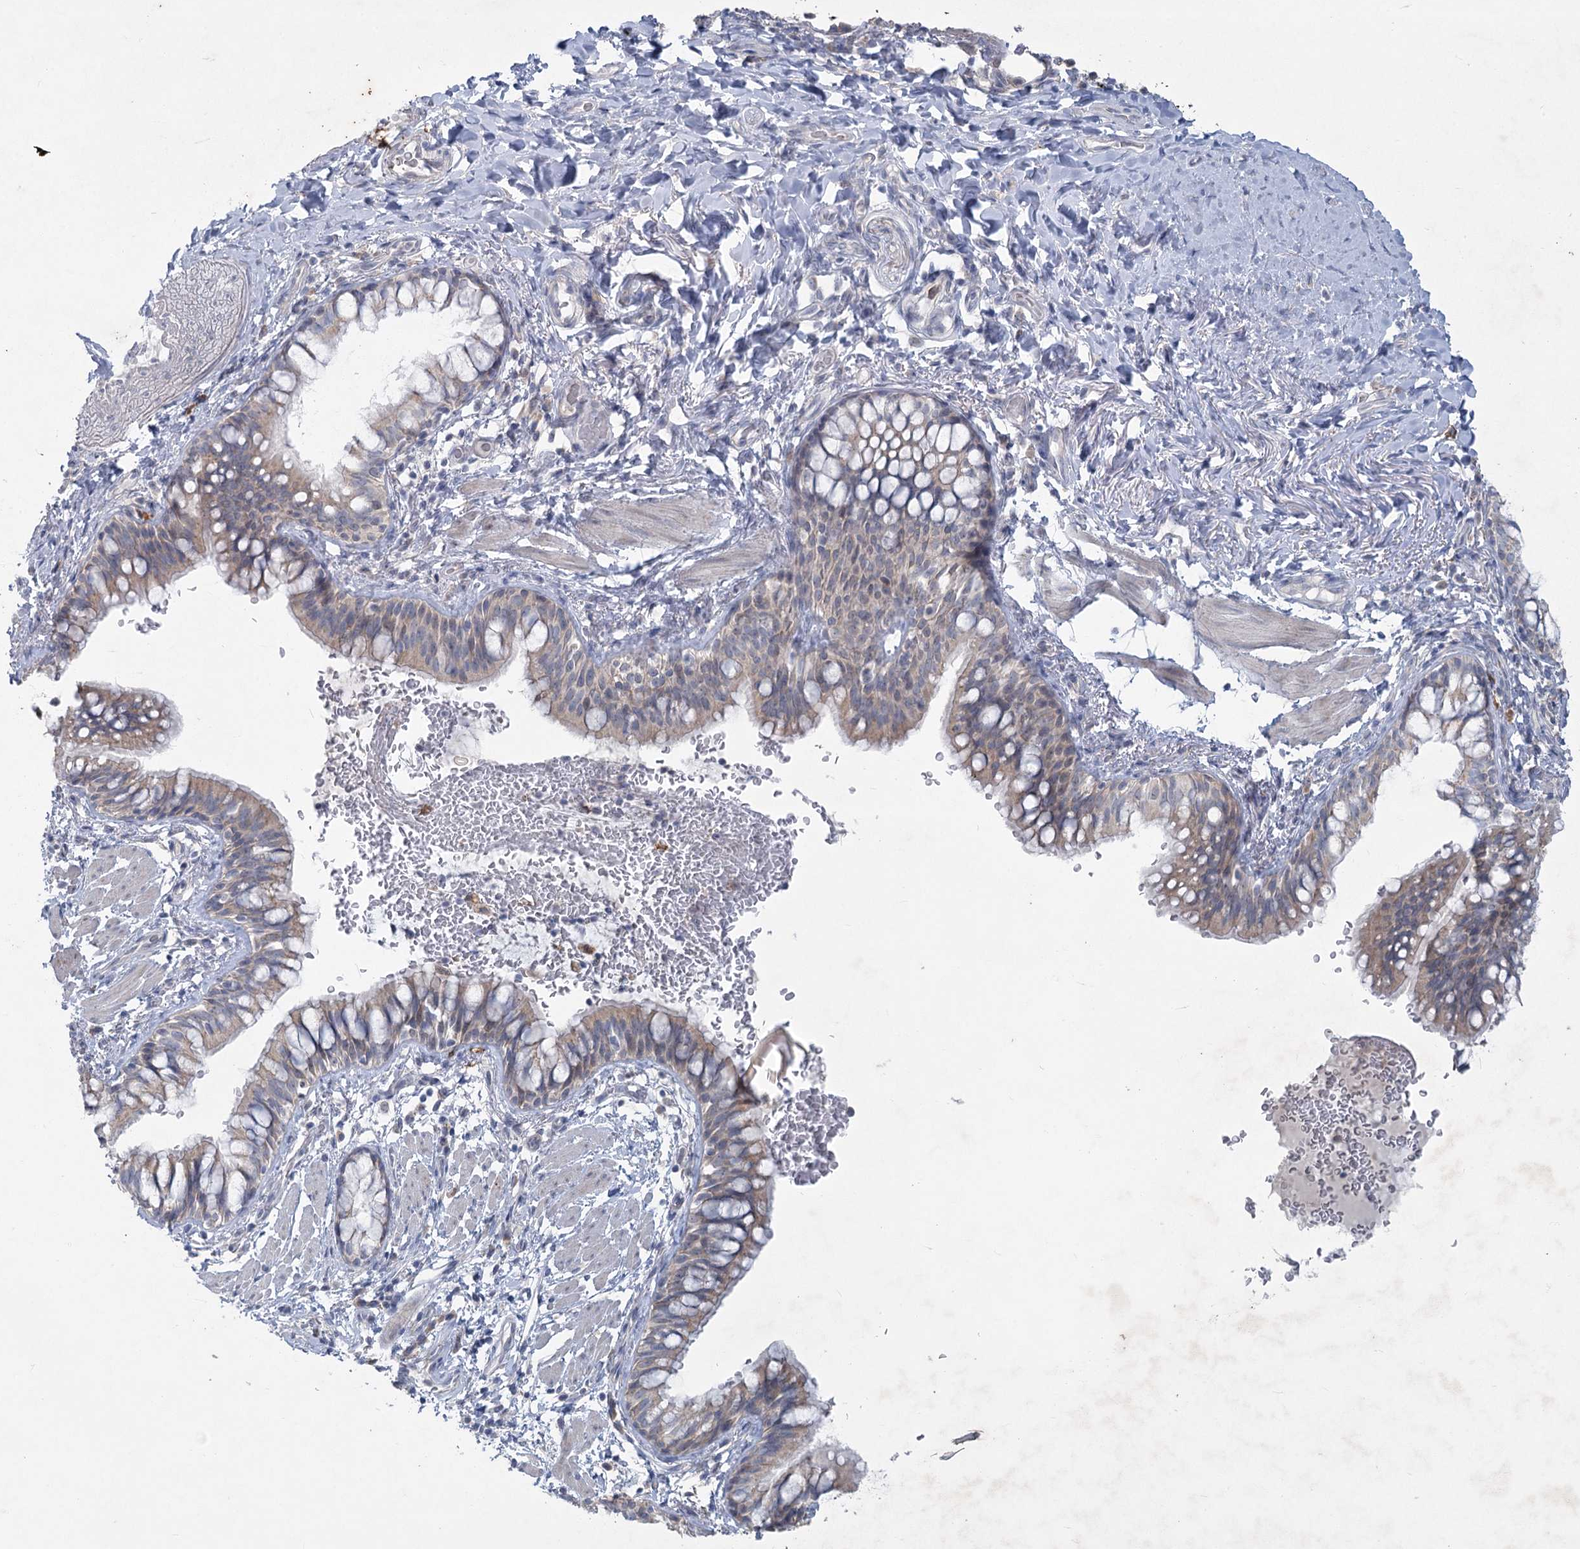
{"staining": {"intensity": "weak", "quantity": "25%-75%", "location": "cytoplasmic/membranous"}, "tissue": "bronchus", "cell_type": "Respiratory epithelial cells", "image_type": "normal", "snomed": [{"axis": "morphology", "description": "Normal tissue, NOS"}, {"axis": "topography", "description": "Cartilage tissue"}, {"axis": "topography", "description": "Bronchus"}], "caption": "Immunohistochemistry (DAB) staining of benign human bronchus displays weak cytoplasmic/membranous protein expression in approximately 25%-75% of respiratory epithelial cells. The staining was performed using DAB, with brown indicating positive protein expression. Nuclei are stained blue with hematoxylin.", "gene": "PLA2G12A", "patient": {"sex": "female", "age": 36}}